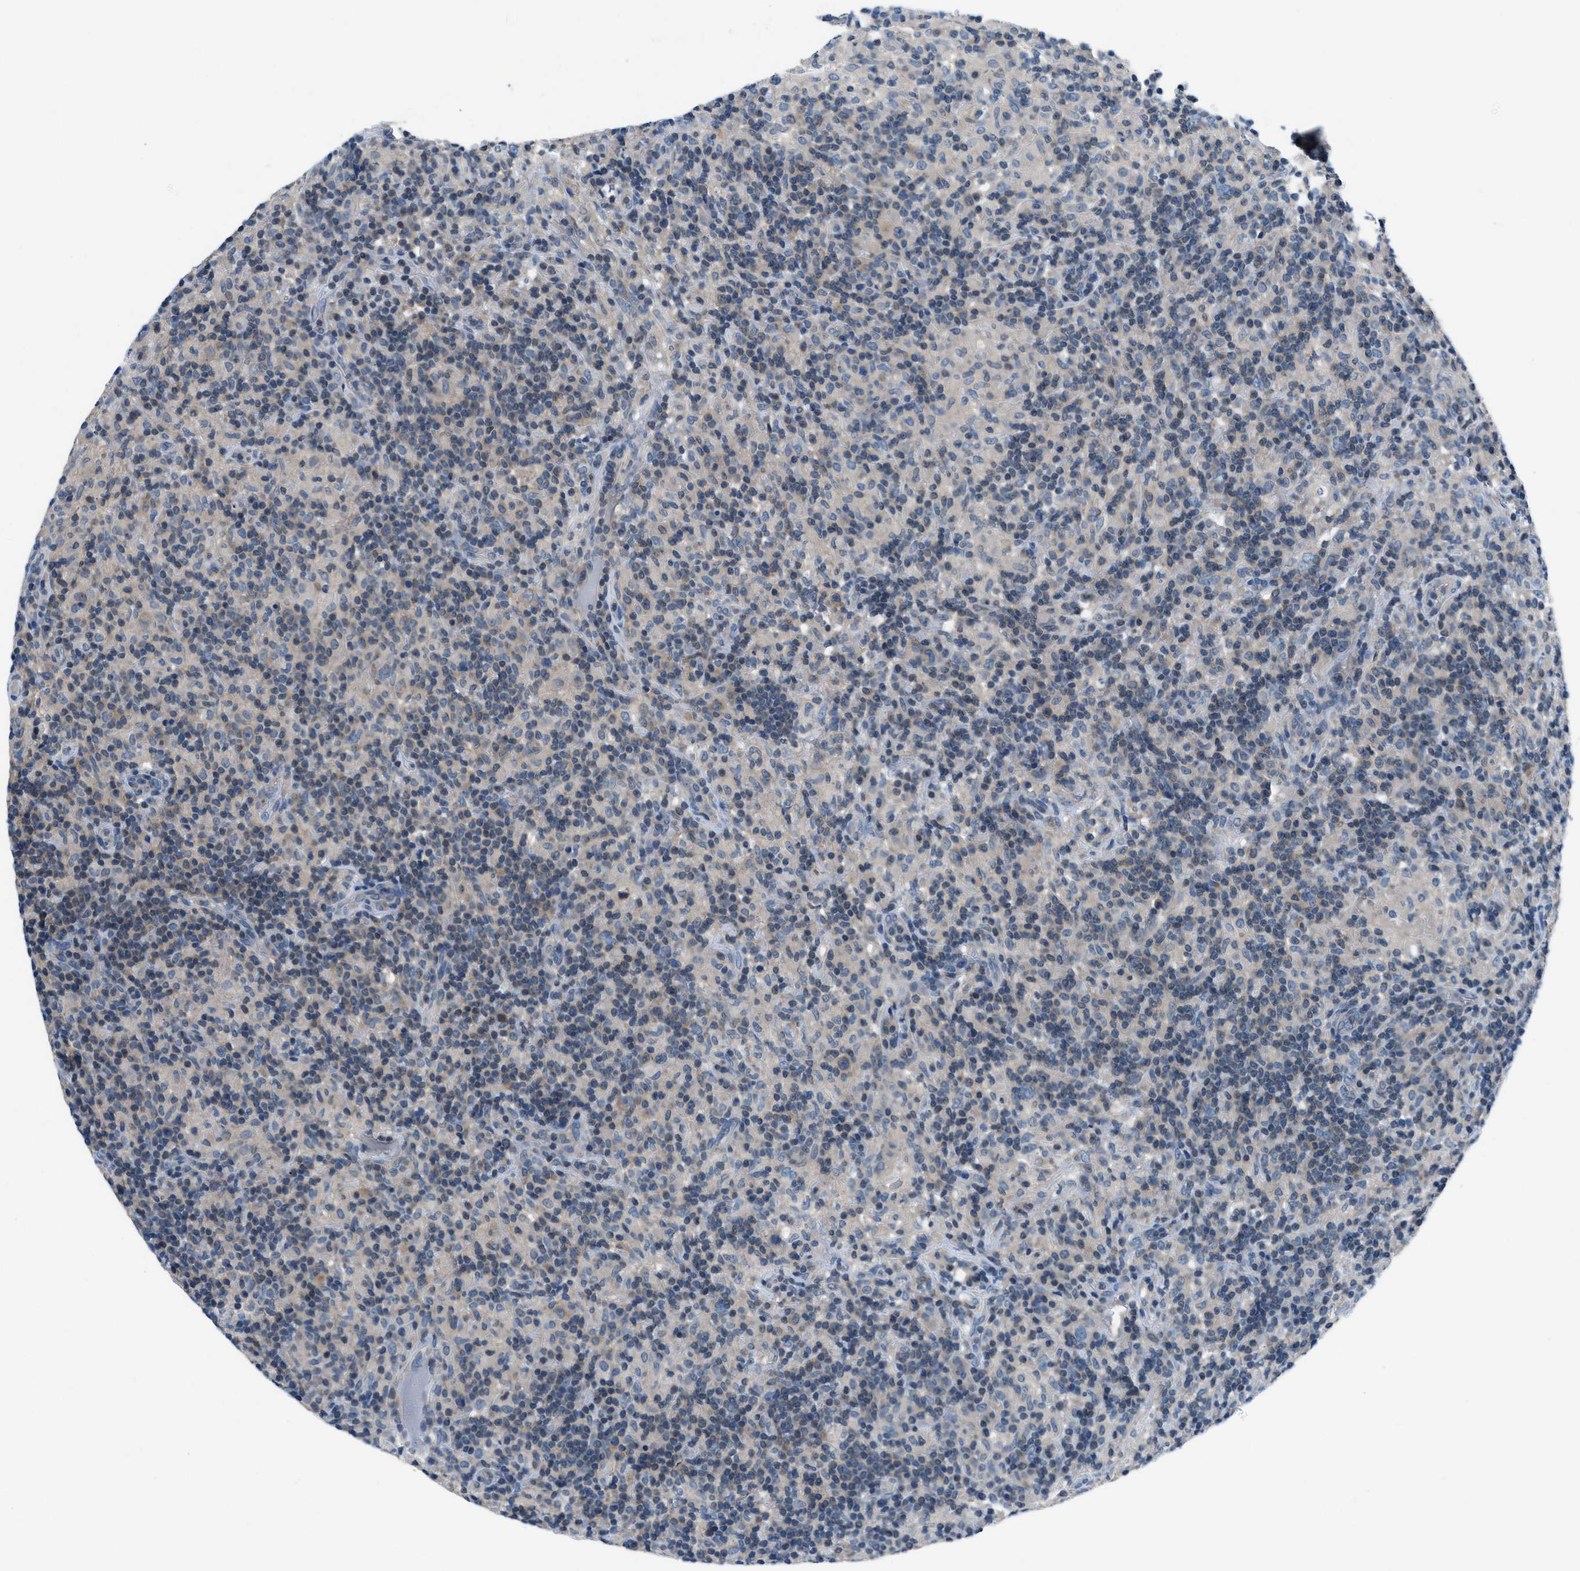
{"staining": {"intensity": "negative", "quantity": "none", "location": "none"}, "tissue": "lymphoma", "cell_type": "Tumor cells", "image_type": "cancer", "snomed": [{"axis": "morphology", "description": "Hodgkin's disease, NOS"}, {"axis": "topography", "description": "Lymph node"}], "caption": "A micrograph of Hodgkin's disease stained for a protein demonstrates no brown staining in tumor cells.", "gene": "ACP1", "patient": {"sex": "male", "age": 70}}